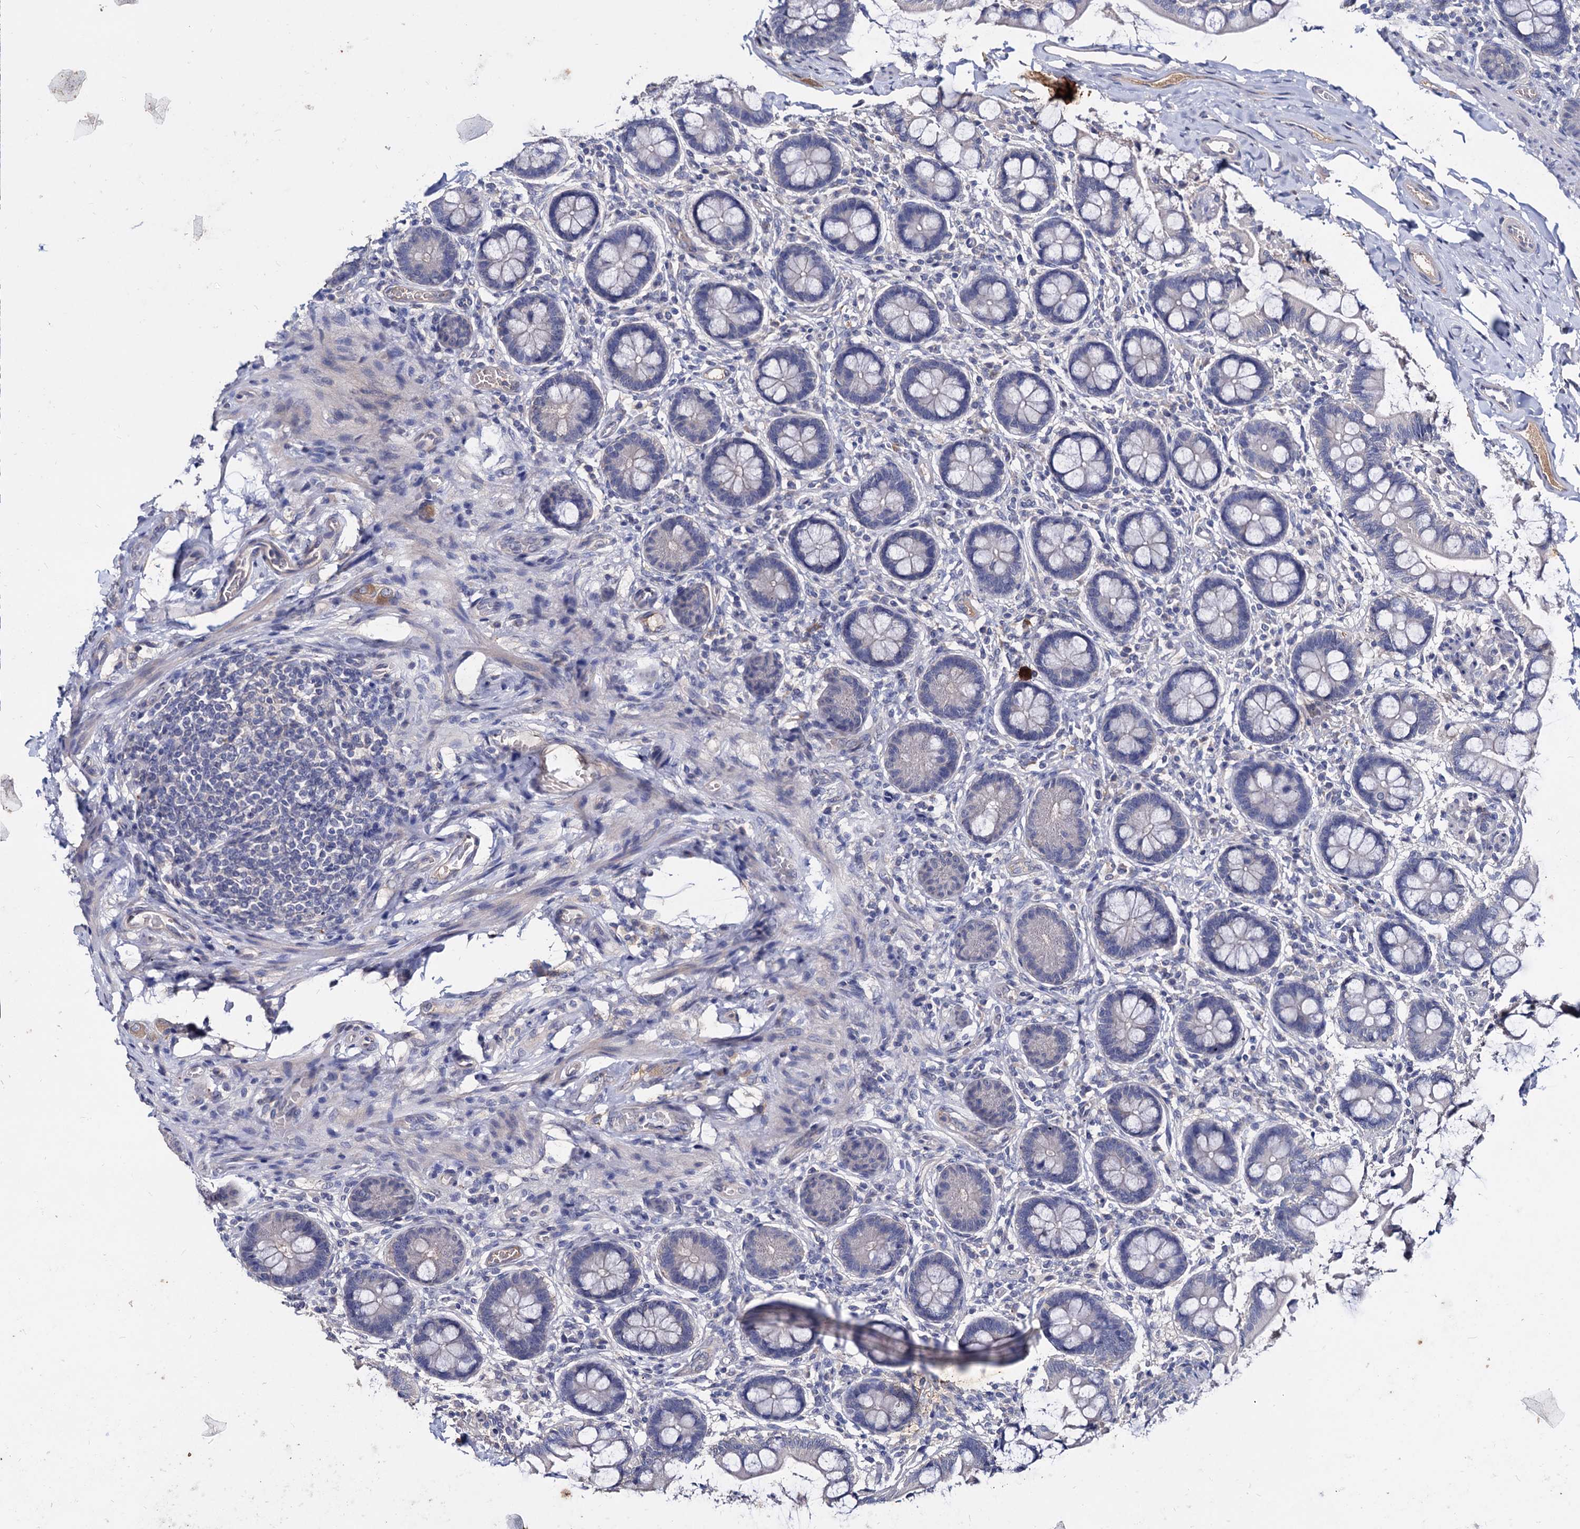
{"staining": {"intensity": "negative", "quantity": "none", "location": "none"}, "tissue": "small intestine", "cell_type": "Glandular cells", "image_type": "normal", "snomed": [{"axis": "morphology", "description": "Normal tissue, NOS"}, {"axis": "topography", "description": "Small intestine"}], "caption": "An IHC image of normal small intestine is shown. There is no staining in glandular cells of small intestine.", "gene": "NPAS4", "patient": {"sex": "male", "age": 52}}